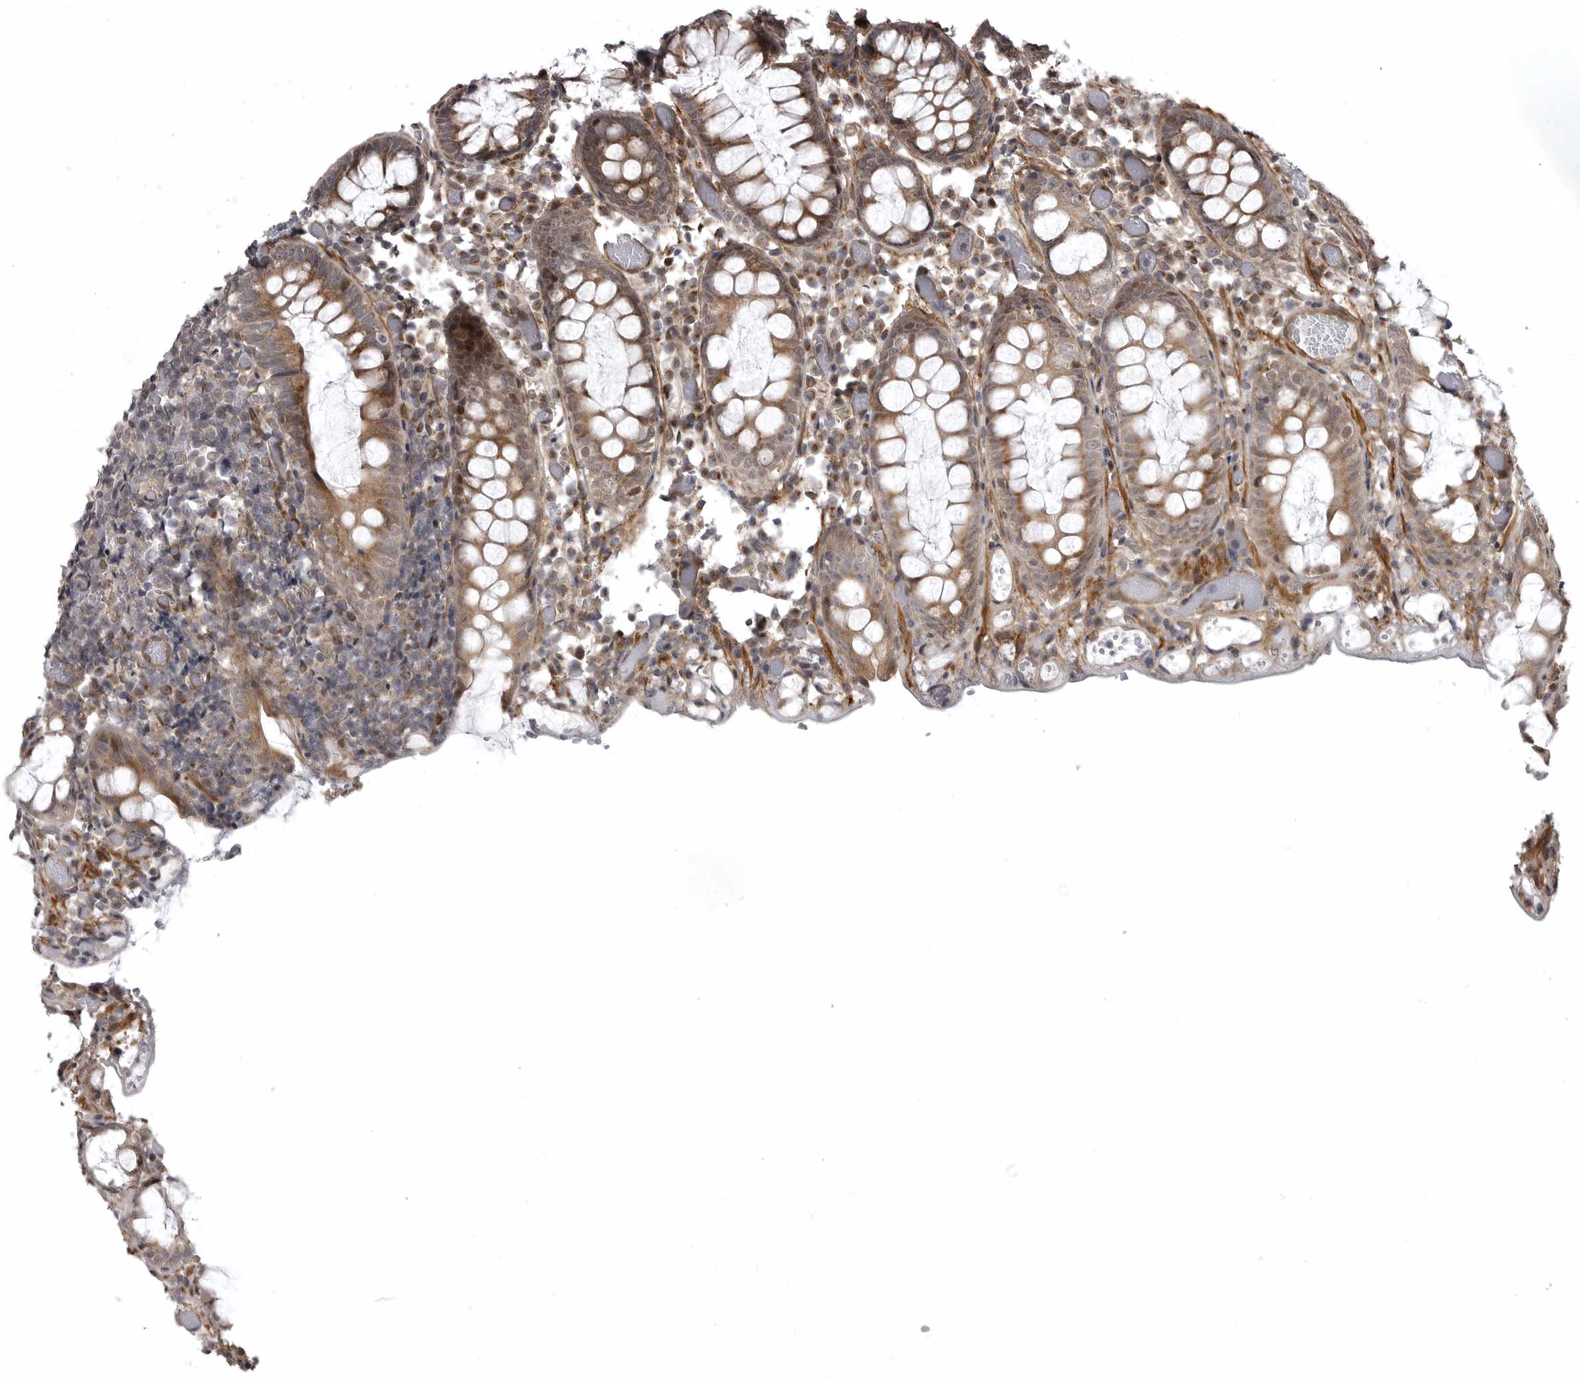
{"staining": {"intensity": "strong", "quantity": ">75%", "location": "cytoplasmic/membranous"}, "tissue": "colon", "cell_type": "Endothelial cells", "image_type": "normal", "snomed": [{"axis": "morphology", "description": "Normal tissue, NOS"}, {"axis": "topography", "description": "Colon"}], "caption": "This is a micrograph of immunohistochemistry staining of normal colon, which shows strong expression in the cytoplasmic/membranous of endothelial cells.", "gene": "SNX16", "patient": {"sex": "male", "age": 14}}